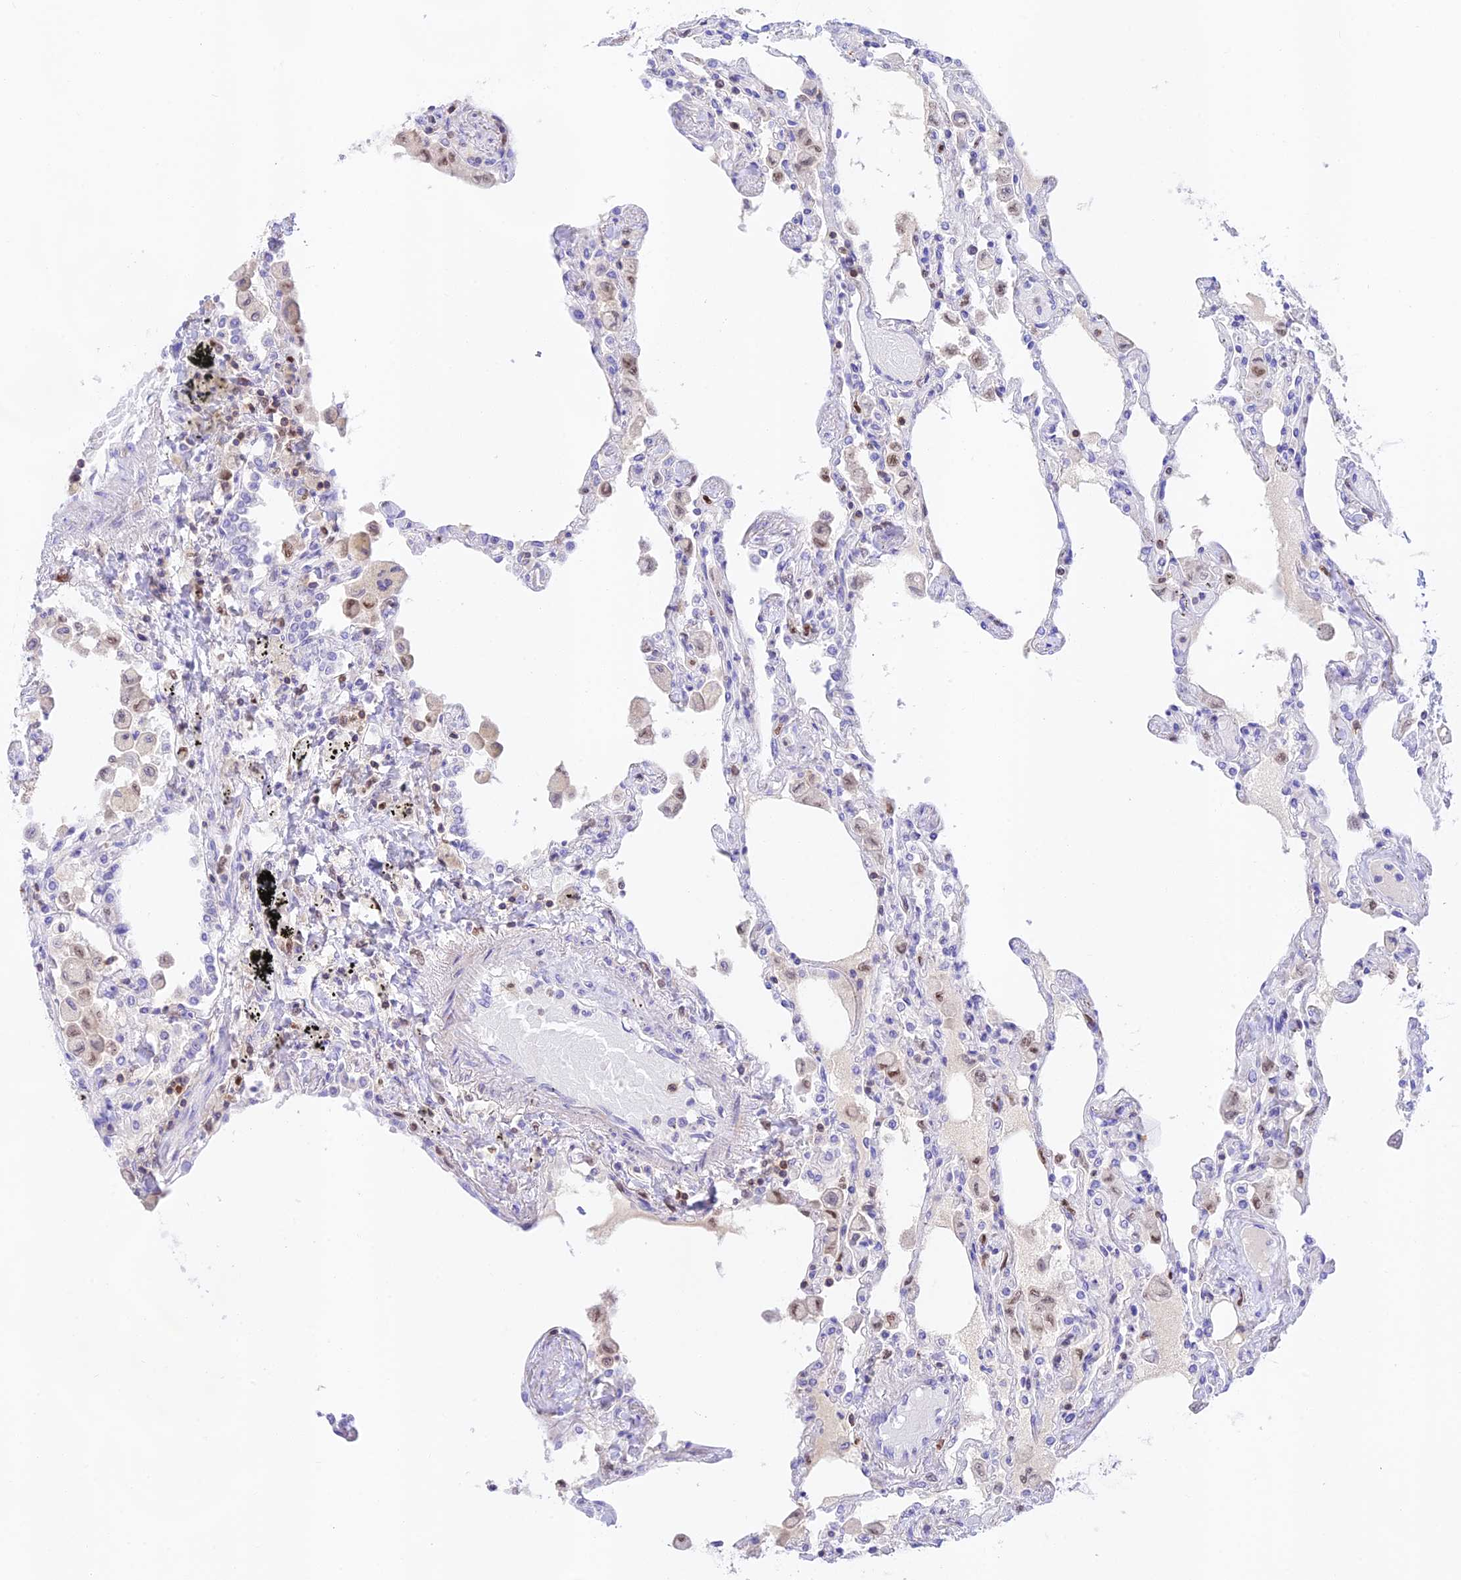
{"staining": {"intensity": "moderate", "quantity": "<25%", "location": "nuclear"}, "tissue": "lung", "cell_type": "Alveolar cells", "image_type": "normal", "snomed": [{"axis": "morphology", "description": "Normal tissue, NOS"}, {"axis": "topography", "description": "Bronchus"}, {"axis": "topography", "description": "Lung"}], "caption": "Benign lung was stained to show a protein in brown. There is low levels of moderate nuclear staining in about <25% of alveolar cells. The protein of interest is stained brown, and the nuclei are stained in blue (DAB (3,3'-diaminobenzidine) IHC with brightfield microscopy, high magnification).", "gene": "DENND1C", "patient": {"sex": "female", "age": 49}}